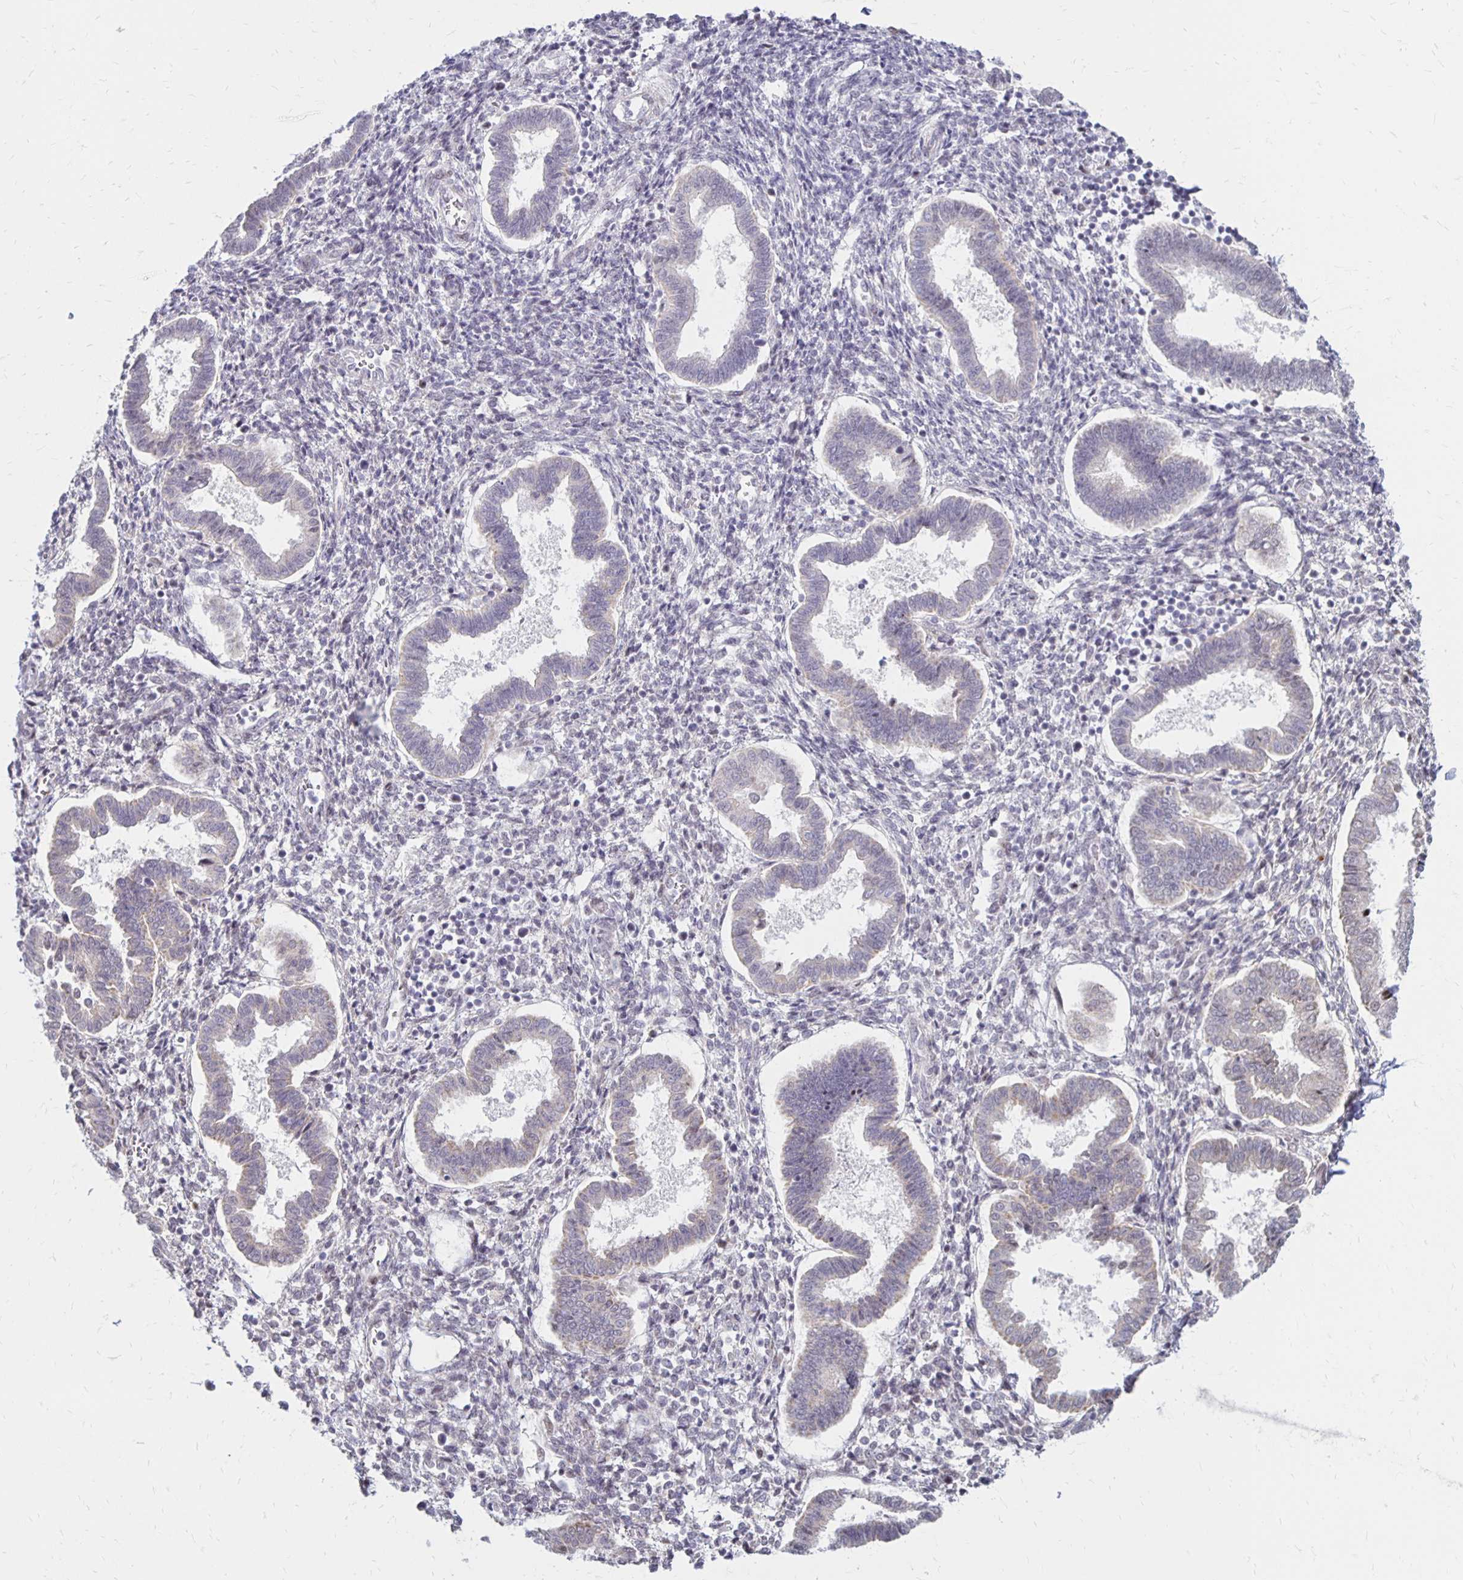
{"staining": {"intensity": "negative", "quantity": "none", "location": "none"}, "tissue": "endometrium", "cell_type": "Cells in endometrial stroma", "image_type": "normal", "snomed": [{"axis": "morphology", "description": "Normal tissue, NOS"}, {"axis": "topography", "description": "Endometrium"}], "caption": "Histopathology image shows no protein staining in cells in endometrial stroma of normal endometrium. (Brightfield microscopy of DAB immunohistochemistry (IHC) at high magnification).", "gene": "DAGLA", "patient": {"sex": "female", "age": 24}}